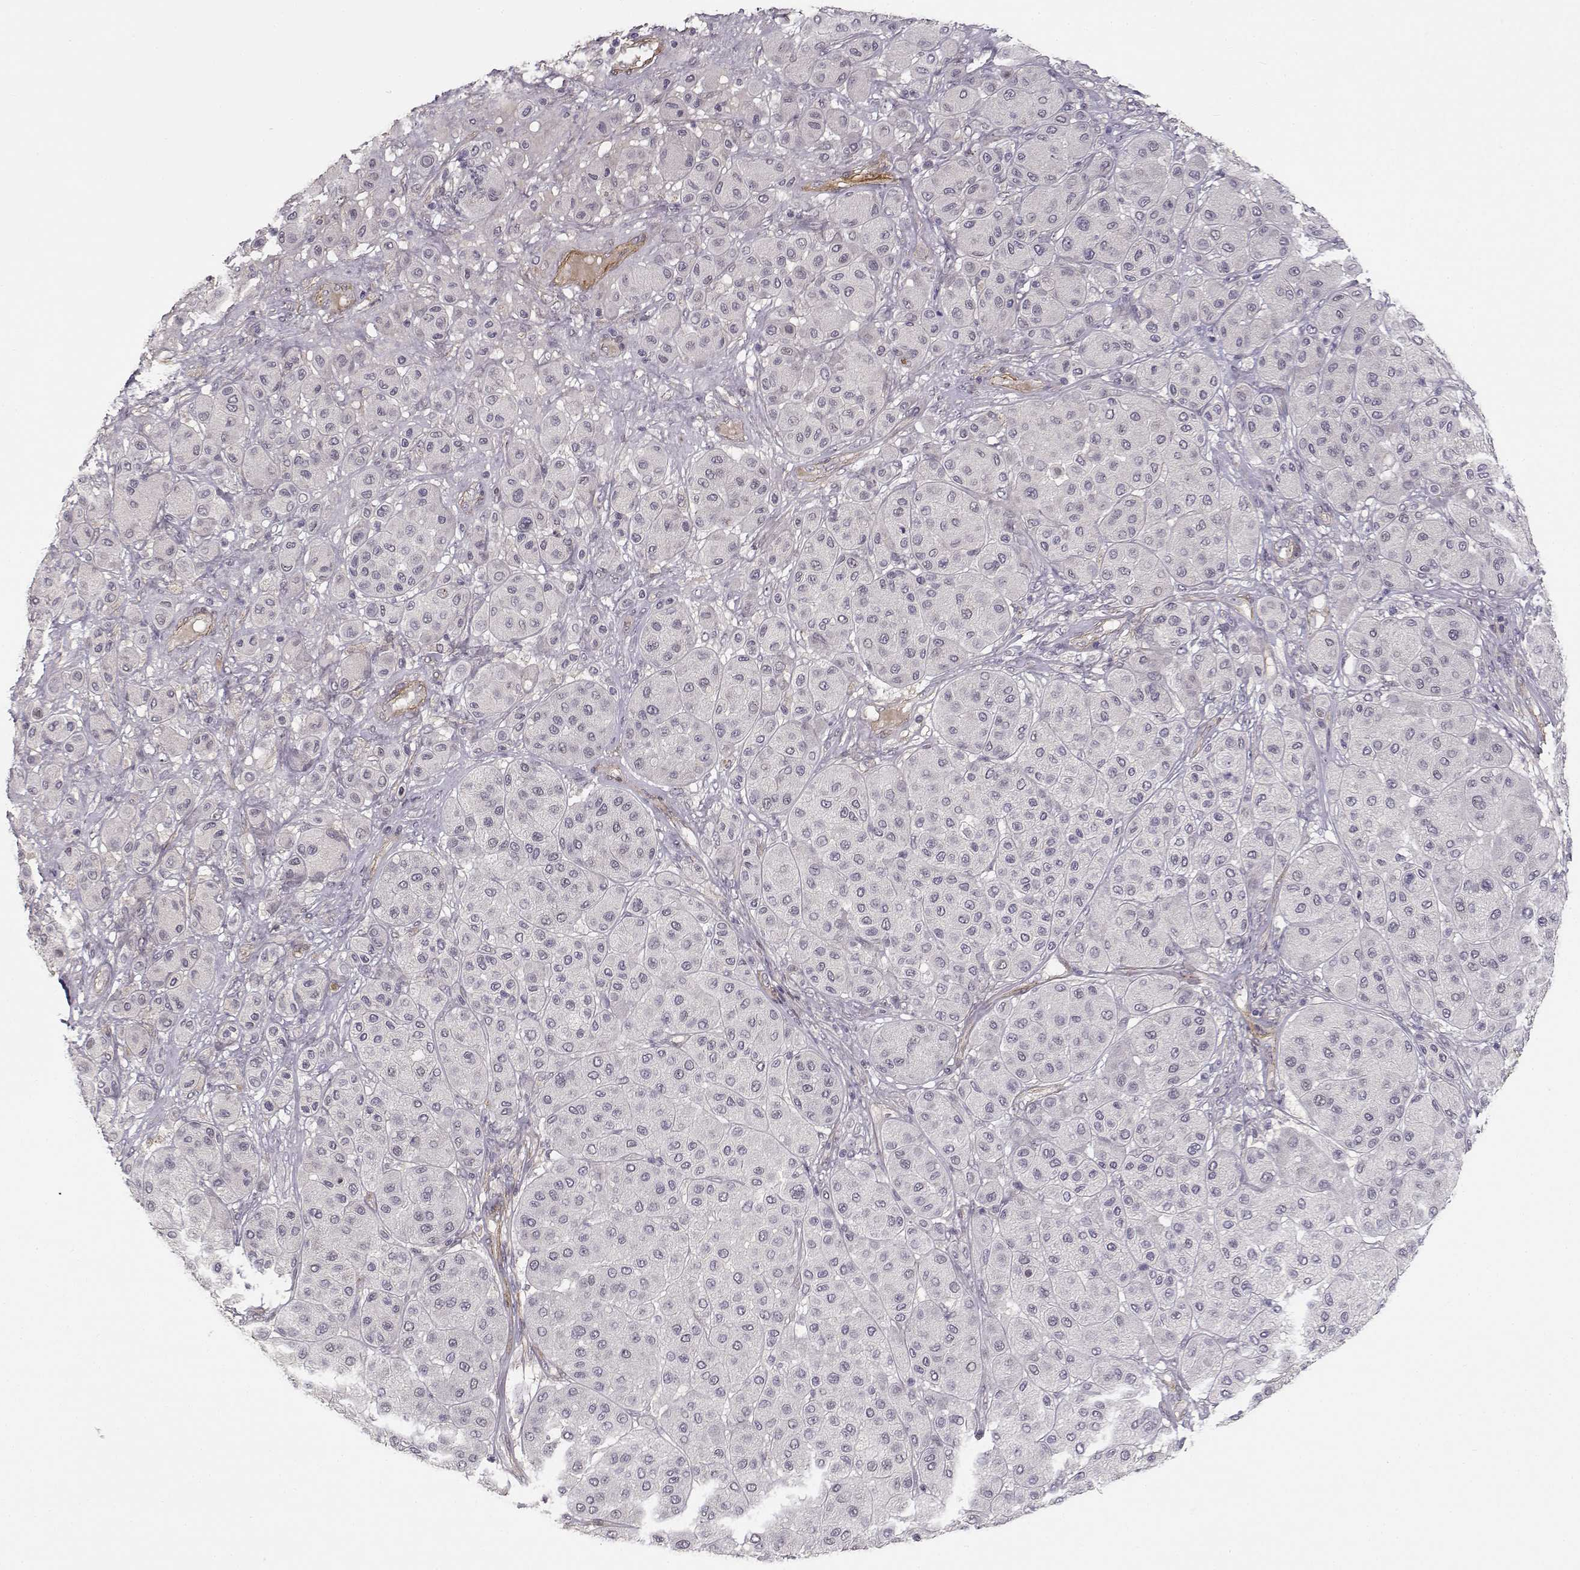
{"staining": {"intensity": "negative", "quantity": "none", "location": "none"}, "tissue": "melanoma", "cell_type": "Tumor cells", "image_type": "cancer", "snomed": [{"axis": "morphology", "description": "Malignant melanoma, Metastatic site"}, {"axis": "topography", "description": "Smooth muscle"}], "caption": "This is an immunohistochemistry (IHC) photomicrograph of malignant melanoma (metastatic site). There is no positivity in tumor cells.", "gene": "RGS9BP", "patient": {"sex": "male", "age": 41}}